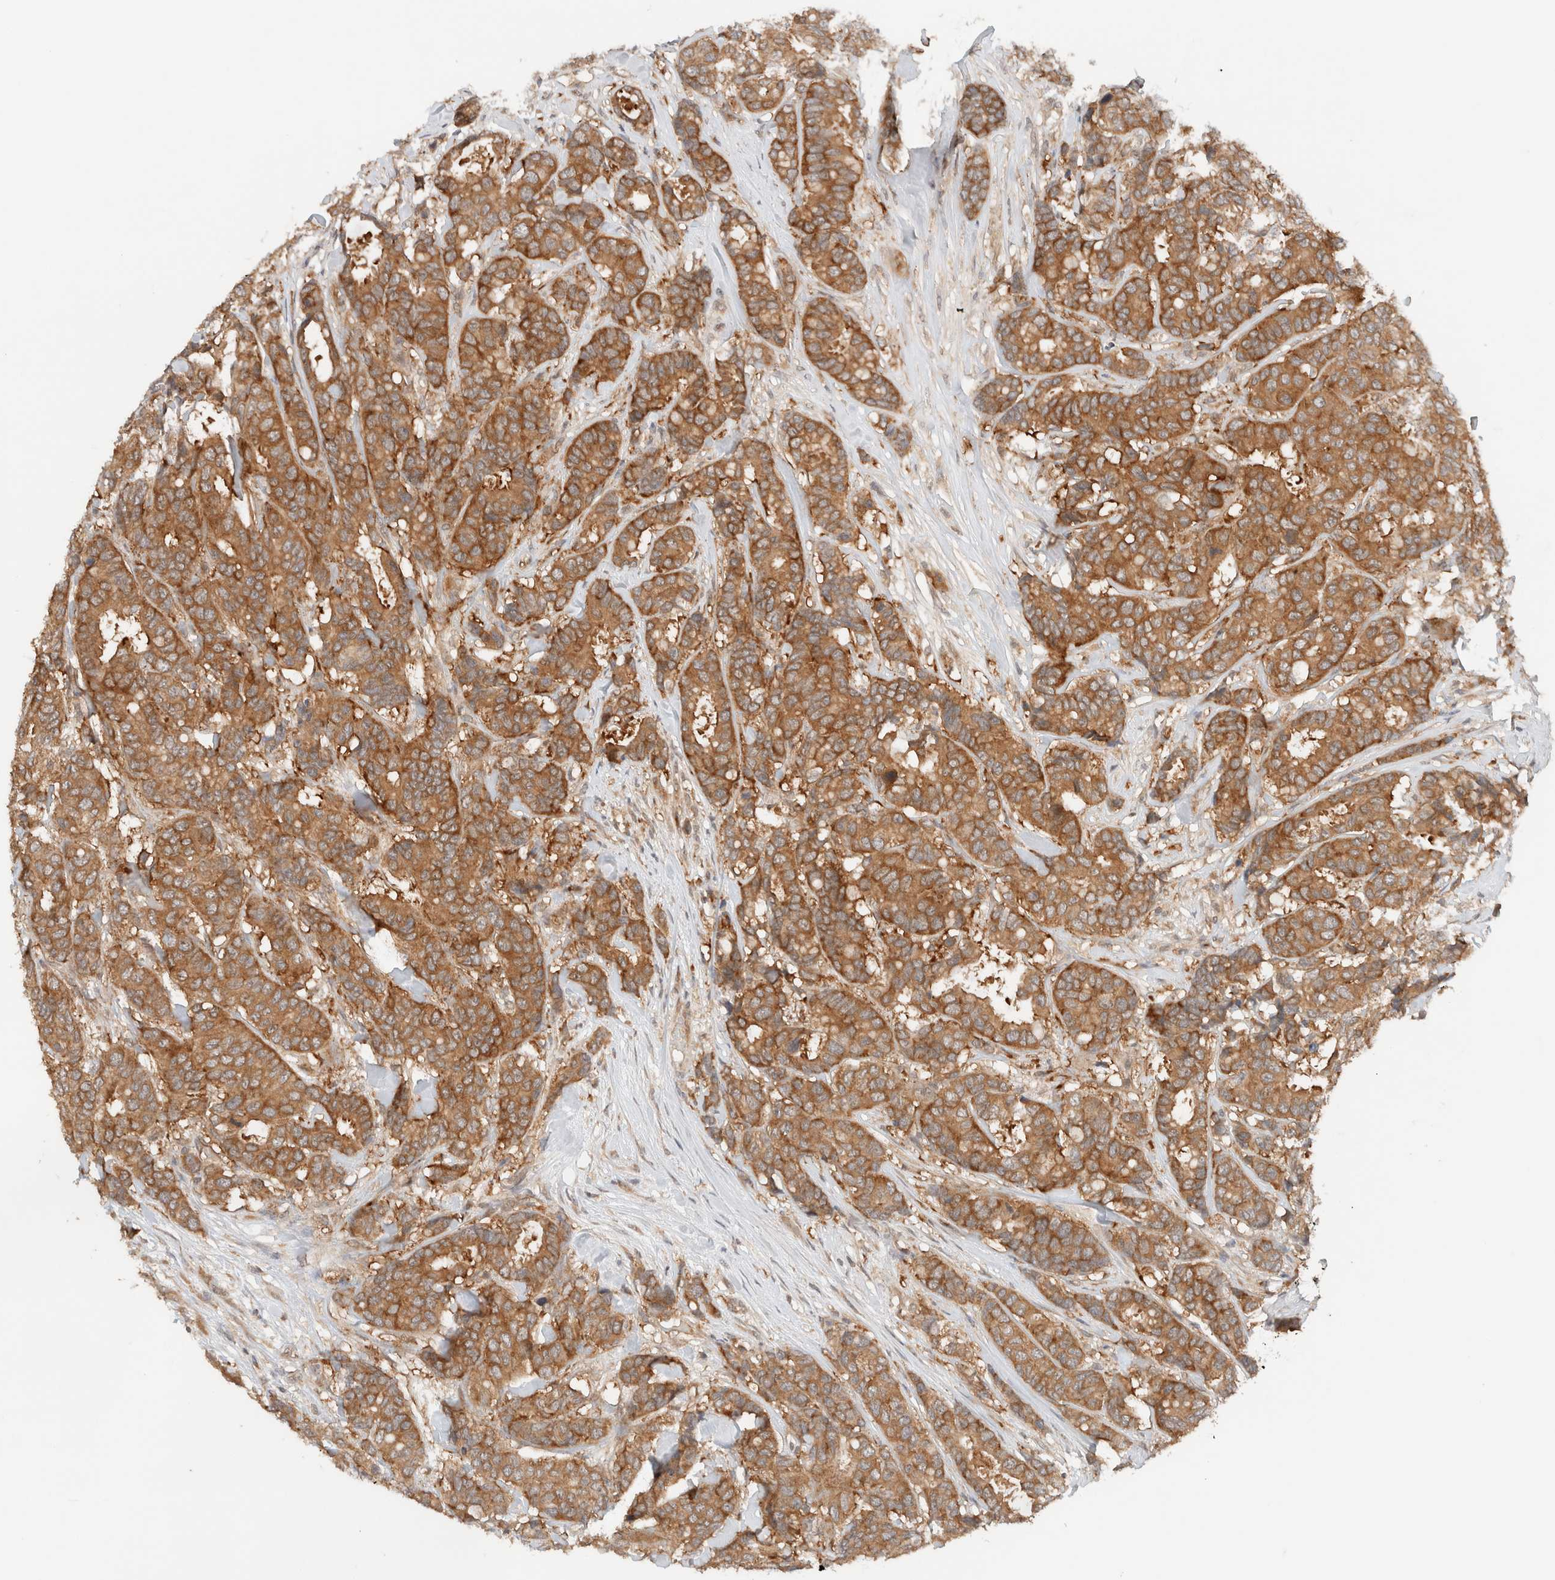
{"staining": {"intensity": "moderate", "quantity": ">75%", "location": "cytoplasmic/membranous"}, "tissue": "breast cancer", "cell_type": "Tumor cells", "image_type": "cancer", "snomed": [{"axis": "morphology", "description": "Duct carcinoma"}, {"axis": "topography", "description": "Breast"}], "caption": "Breast cancer stained with DAB (3,3'-diaminobenzidine) IHC displays medium levels of moderate cytoplasmic/membranous staining in about >75% of tumor cells. Immunohistochemistry stains the protein of interest in brown and the nuclei are stained blue.", "gene": "ARFGEF2", "patient": {"sex": "female", "age": 87}}